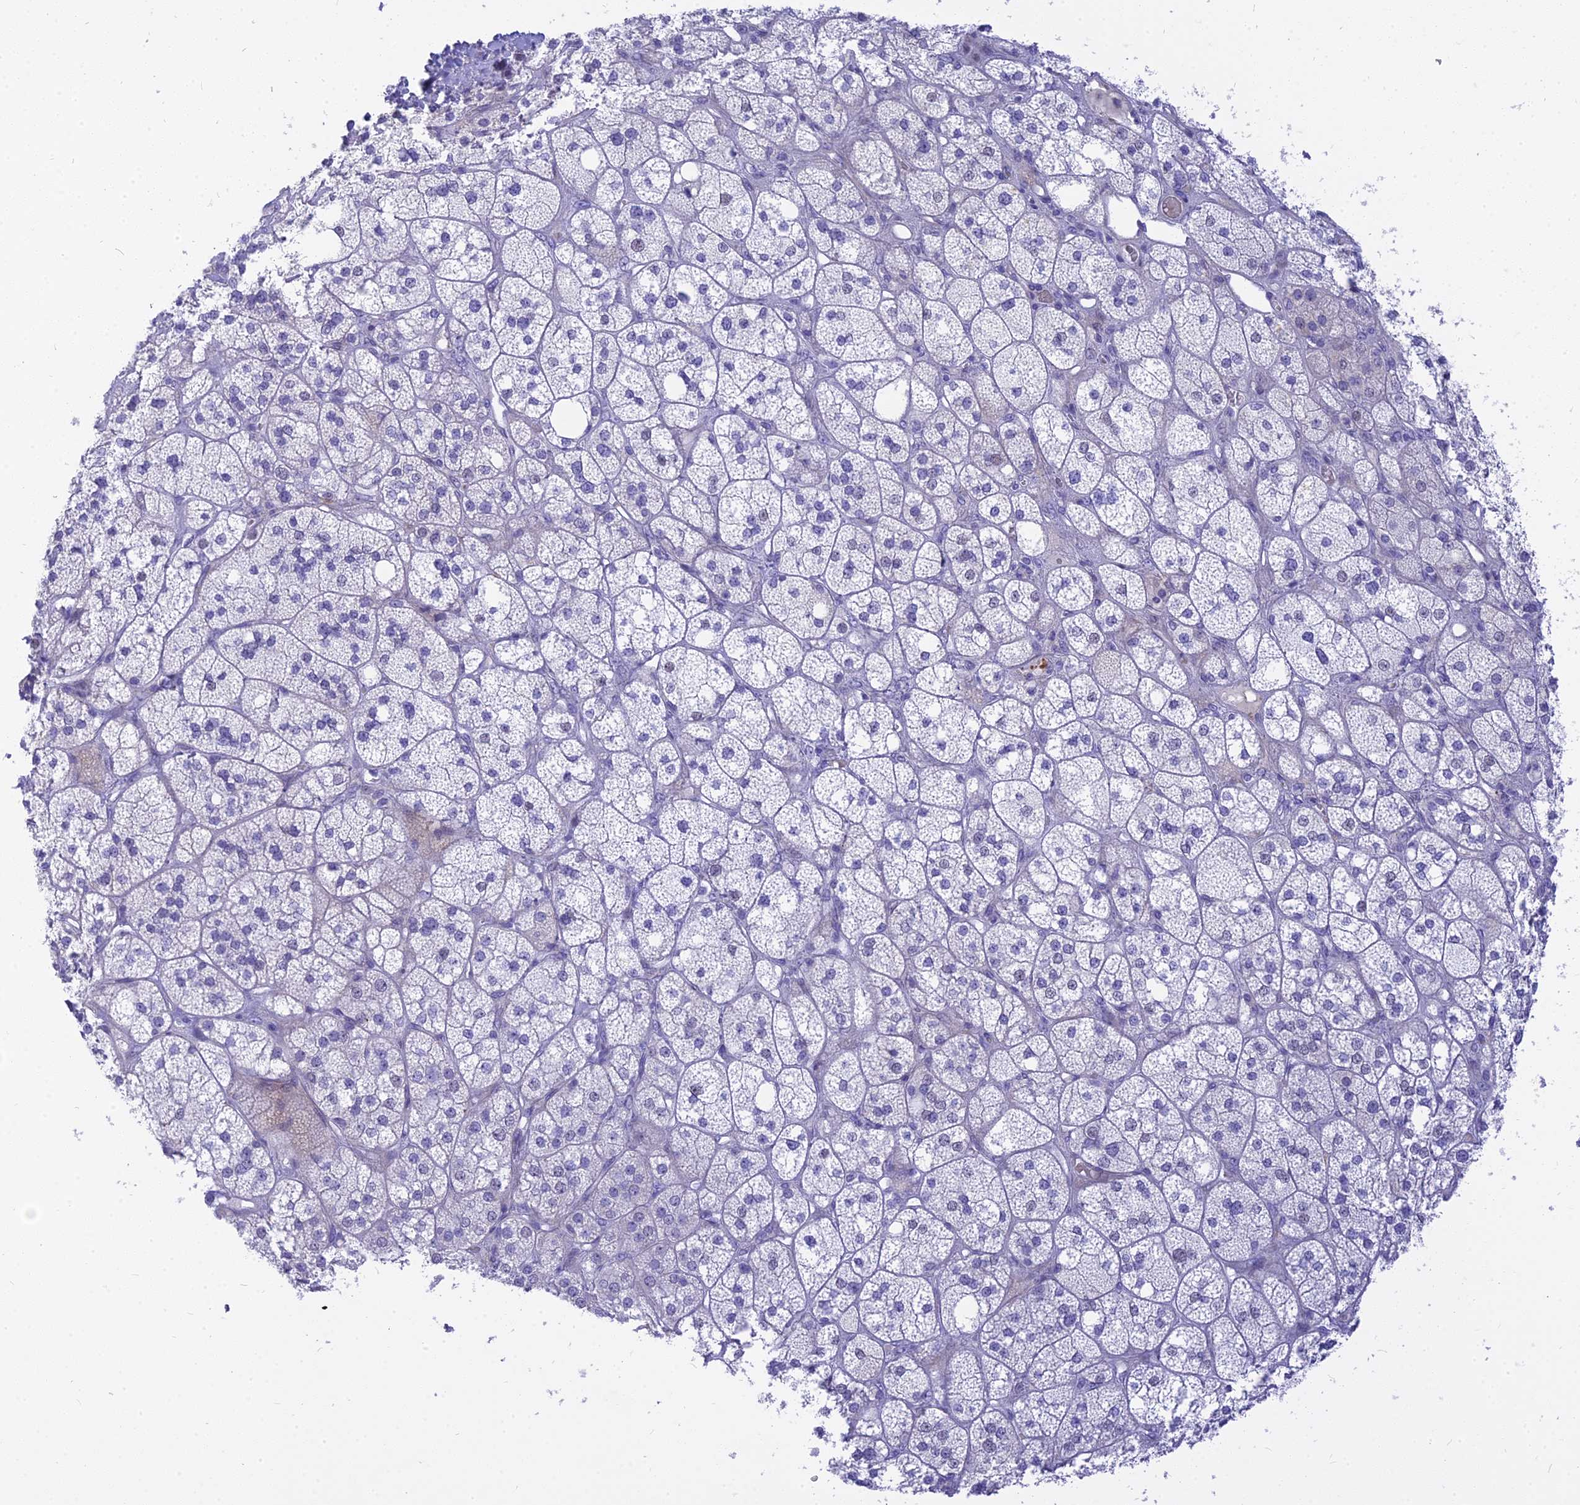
{"staining": {"intensity": "weak", "quantity": "<25%", "location": "cytoplasmic/membranous"}, "tissue": "adrenal gland", "cell_type": "Glandular cells", "image_type": "normal", "snomed": [{"axis": "morphology", "description": "Normal tissue, NOS"}, {"axis": "topography", "description": "Adrenal gland"}], "caption": "Glandular cells show no significant staining in normal adrenal gland. (DAB (3,3'-diaminobenzidine) immunohistochemistry, high magnification).", "gene": "MBD3L1", "patient": {"sex": "male", "age": 61}}